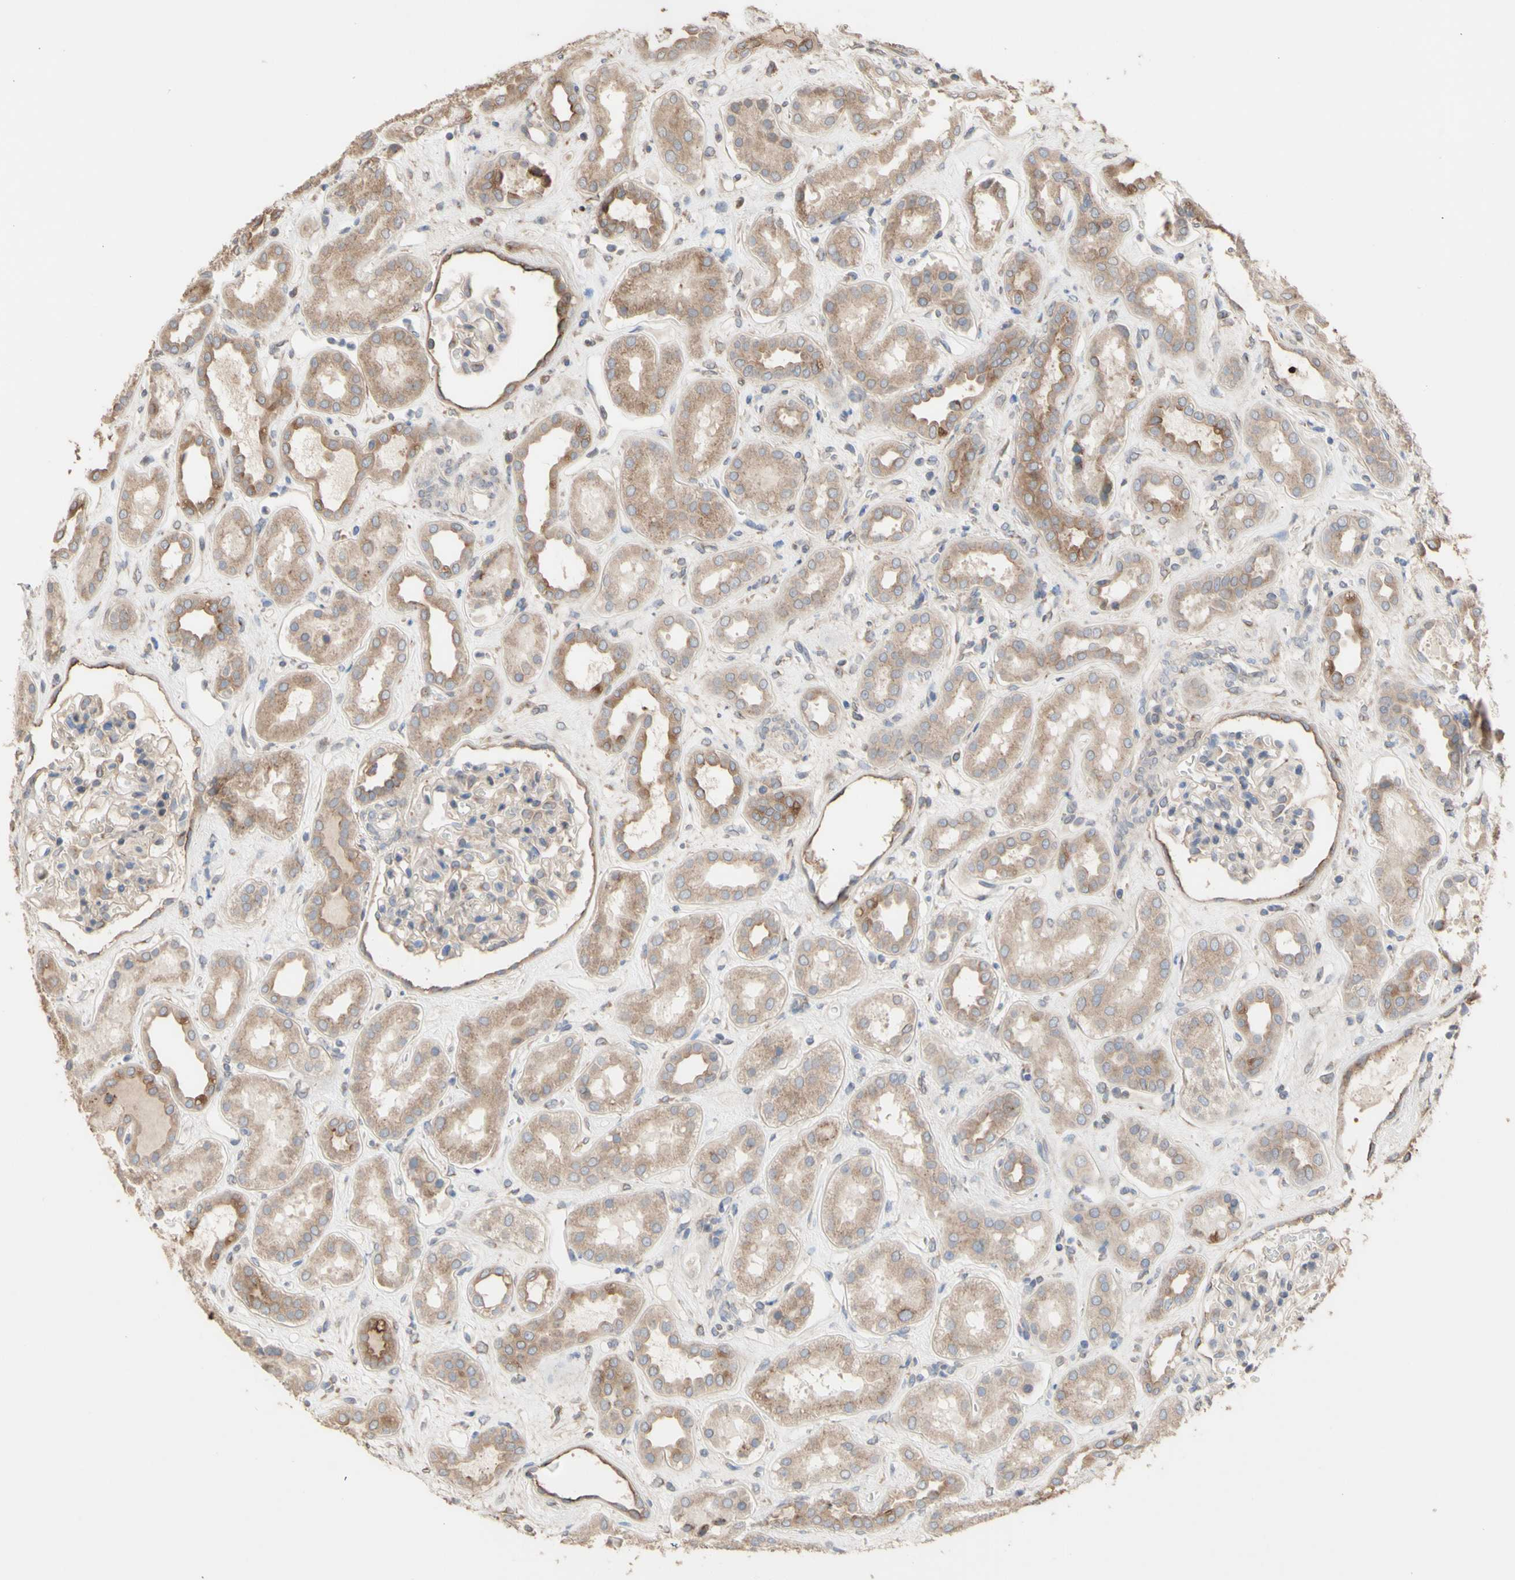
{"staining": {"intensity": "weak", "quantity": "25%-75%", "location": "cytoplasmic/membranous"}, "tissue": "kidney", "cell_type": "Cells in glomeruli", "image_type": "normal", "snomed": [{"axis": "morphology", "description": "Normal tissue, NOS"}, {"axis": "topography", "description": "Kidney"}], "caption": "IHC micrograph of benign human kidney stained for a protein (brown), which shows low levels of weak cytoplasmic/membranous positivity in approximately 25%-75% of cells in glomeruli.", "gene": "NECTIN3", "patient": {"sex": "male", "age": 59}}